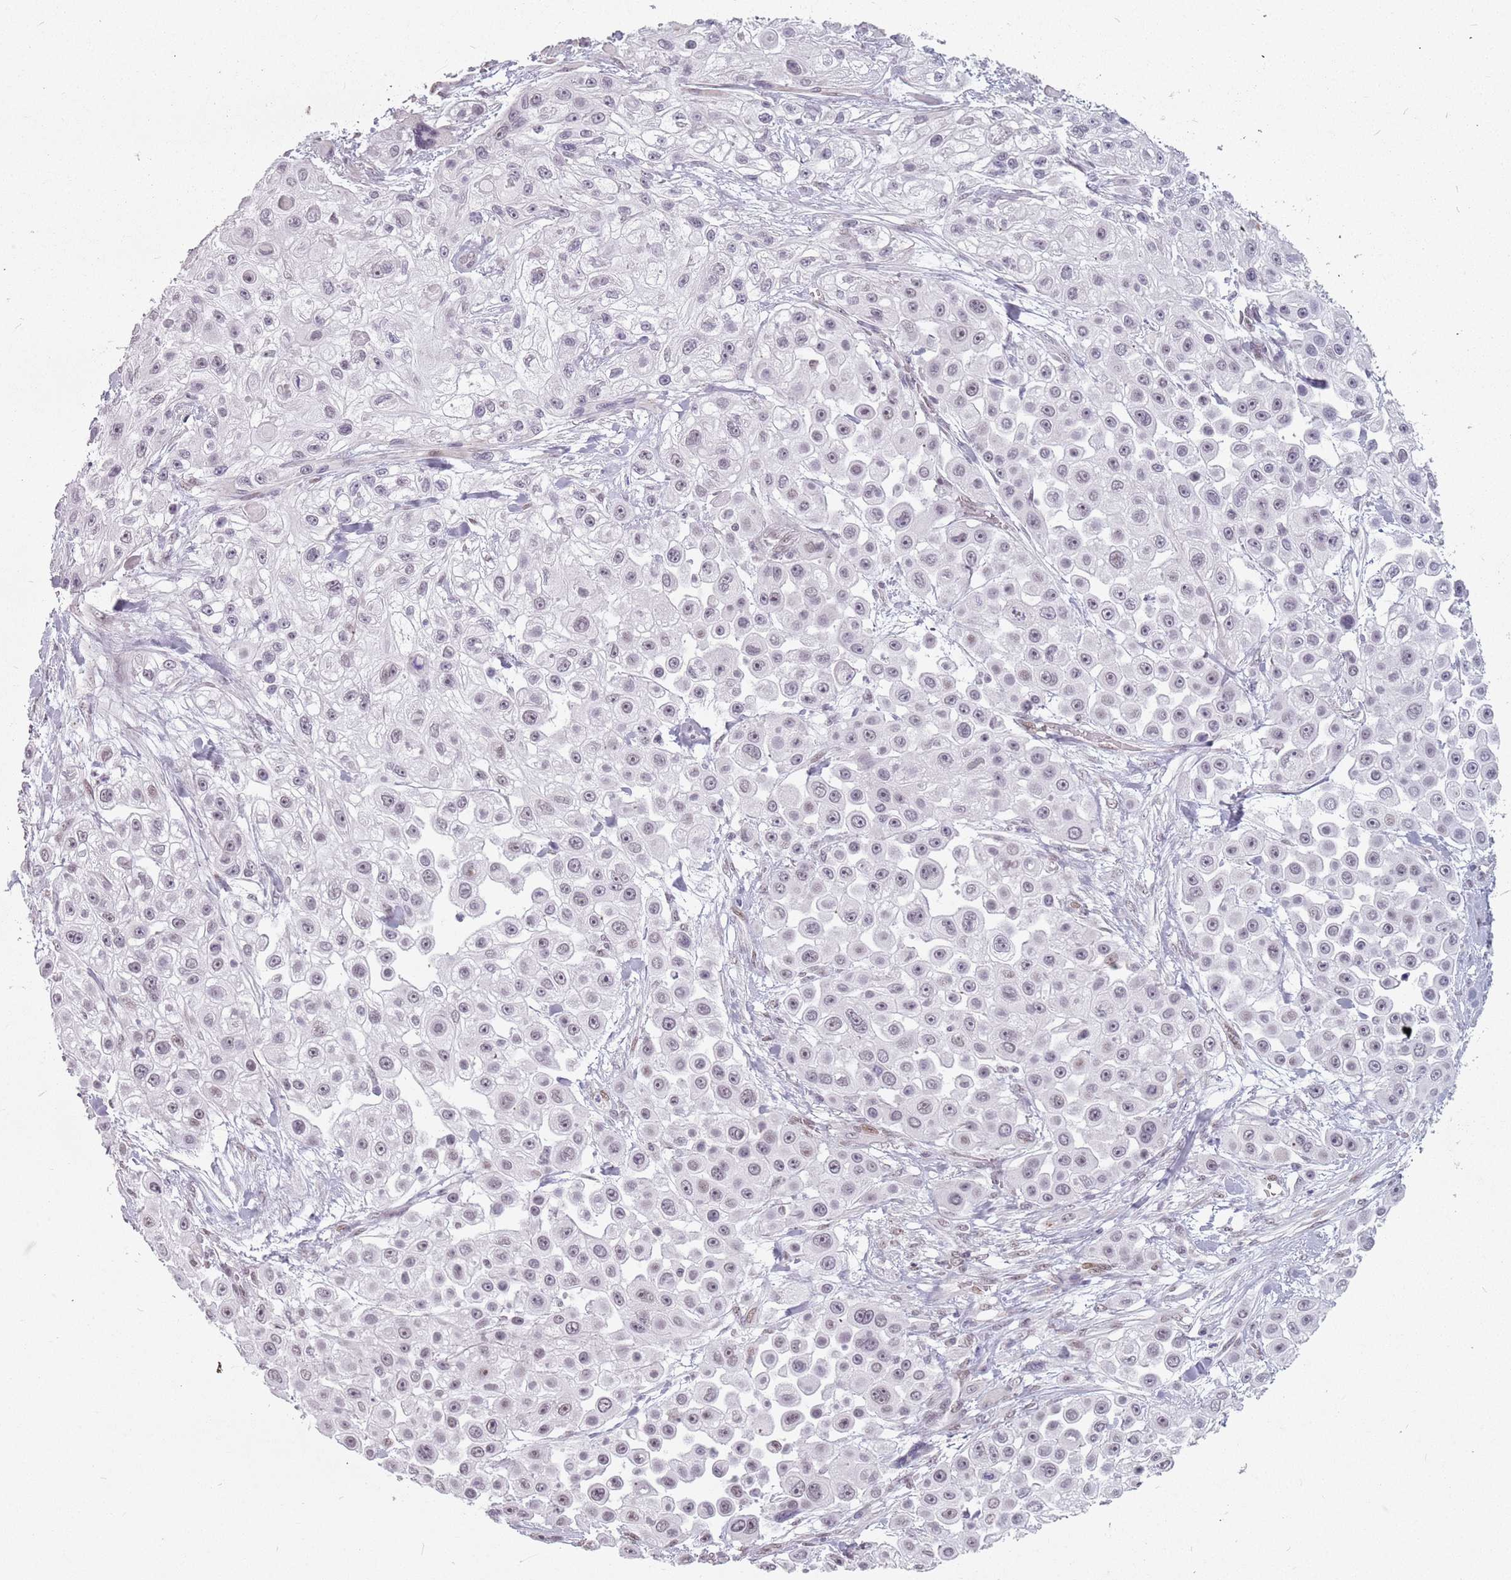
{"staining": {"intensity": "weak", "quantity": "25%-75%", "location": "nuclear"}, "tissue": "skin cancer", "cell_type": "Tumor cells", "image_type": "cancer", "snomed": [{"axis": "morphology", "description": "Squamous cell carcinoma, NOS"}, {"axis": "topography", "description": "Skin"}], "caption": "Human skin squamous cell carcinoma stained for a protein (brown) exhibits weak nuclear positive positivity in approximately 25%-75% of tumor cells.", "gene": "PTCHD1", "patient": {"sex": "male", "age": 67}}